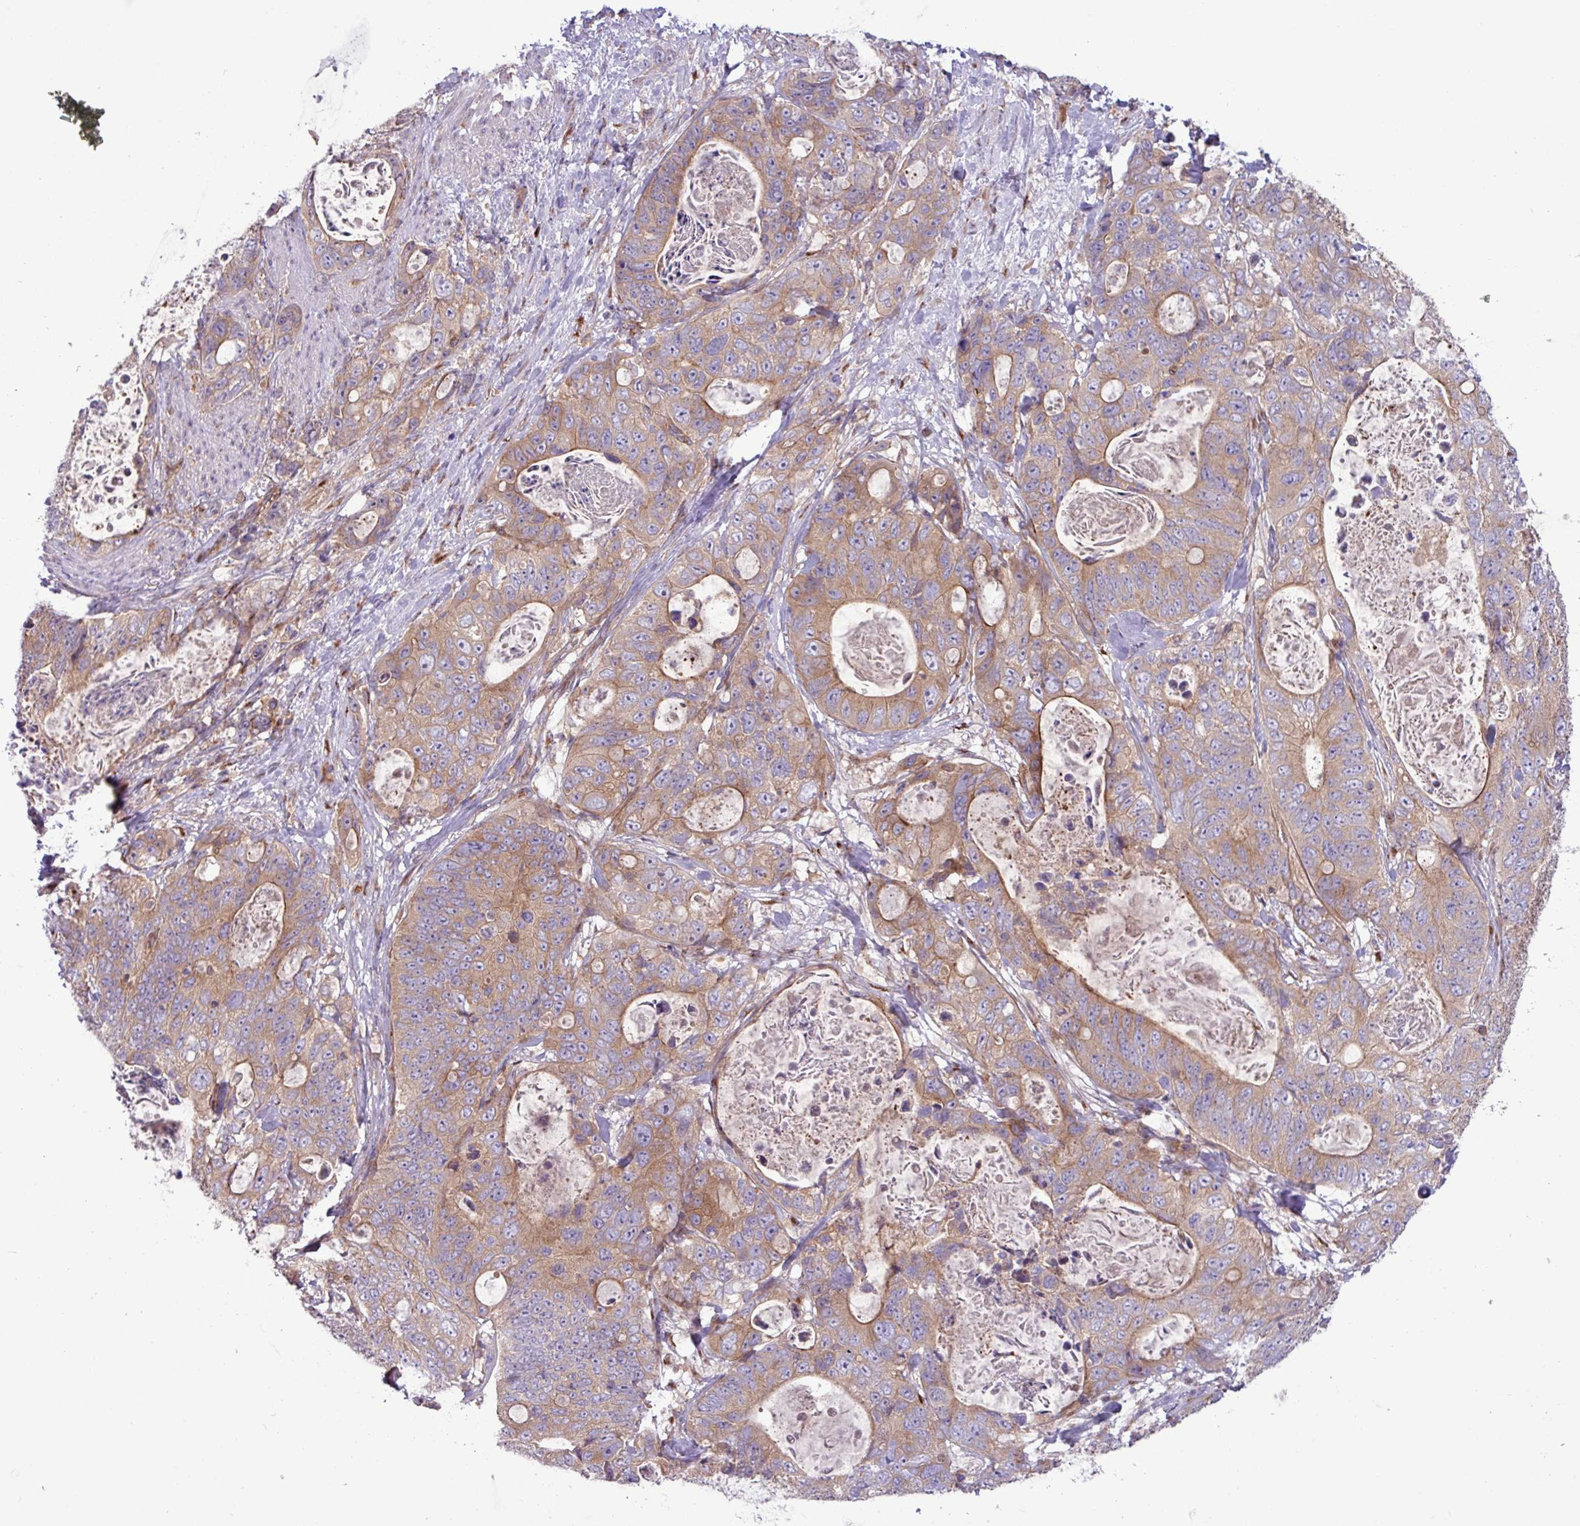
{"staining": {"intensity": "moderate", "quantity": ">75%", "location": "cytoplasmic/membranous"}, "tissue": "stomach cancer", "cell_type": "Tumor cells", "image_type": "cancer", "snomed": [{"axis": "morphology", "description": "Normal tissue, NOS"}, {"axis": "morphology", "description": "Adenocarcinoma, NOS"}, {"axis": "topography", "description": "Stomach"}], "caption": "The immunohistochemical stain shows moderate cytoplasmic/membranous positivity in tumor cells of stomach adenocarcinoma tissue. (brown staining indicates protein expression, while blue staining denotes nuclei).", "gene": "RAB19", "patient": {"sex": "female", "age": 89}}